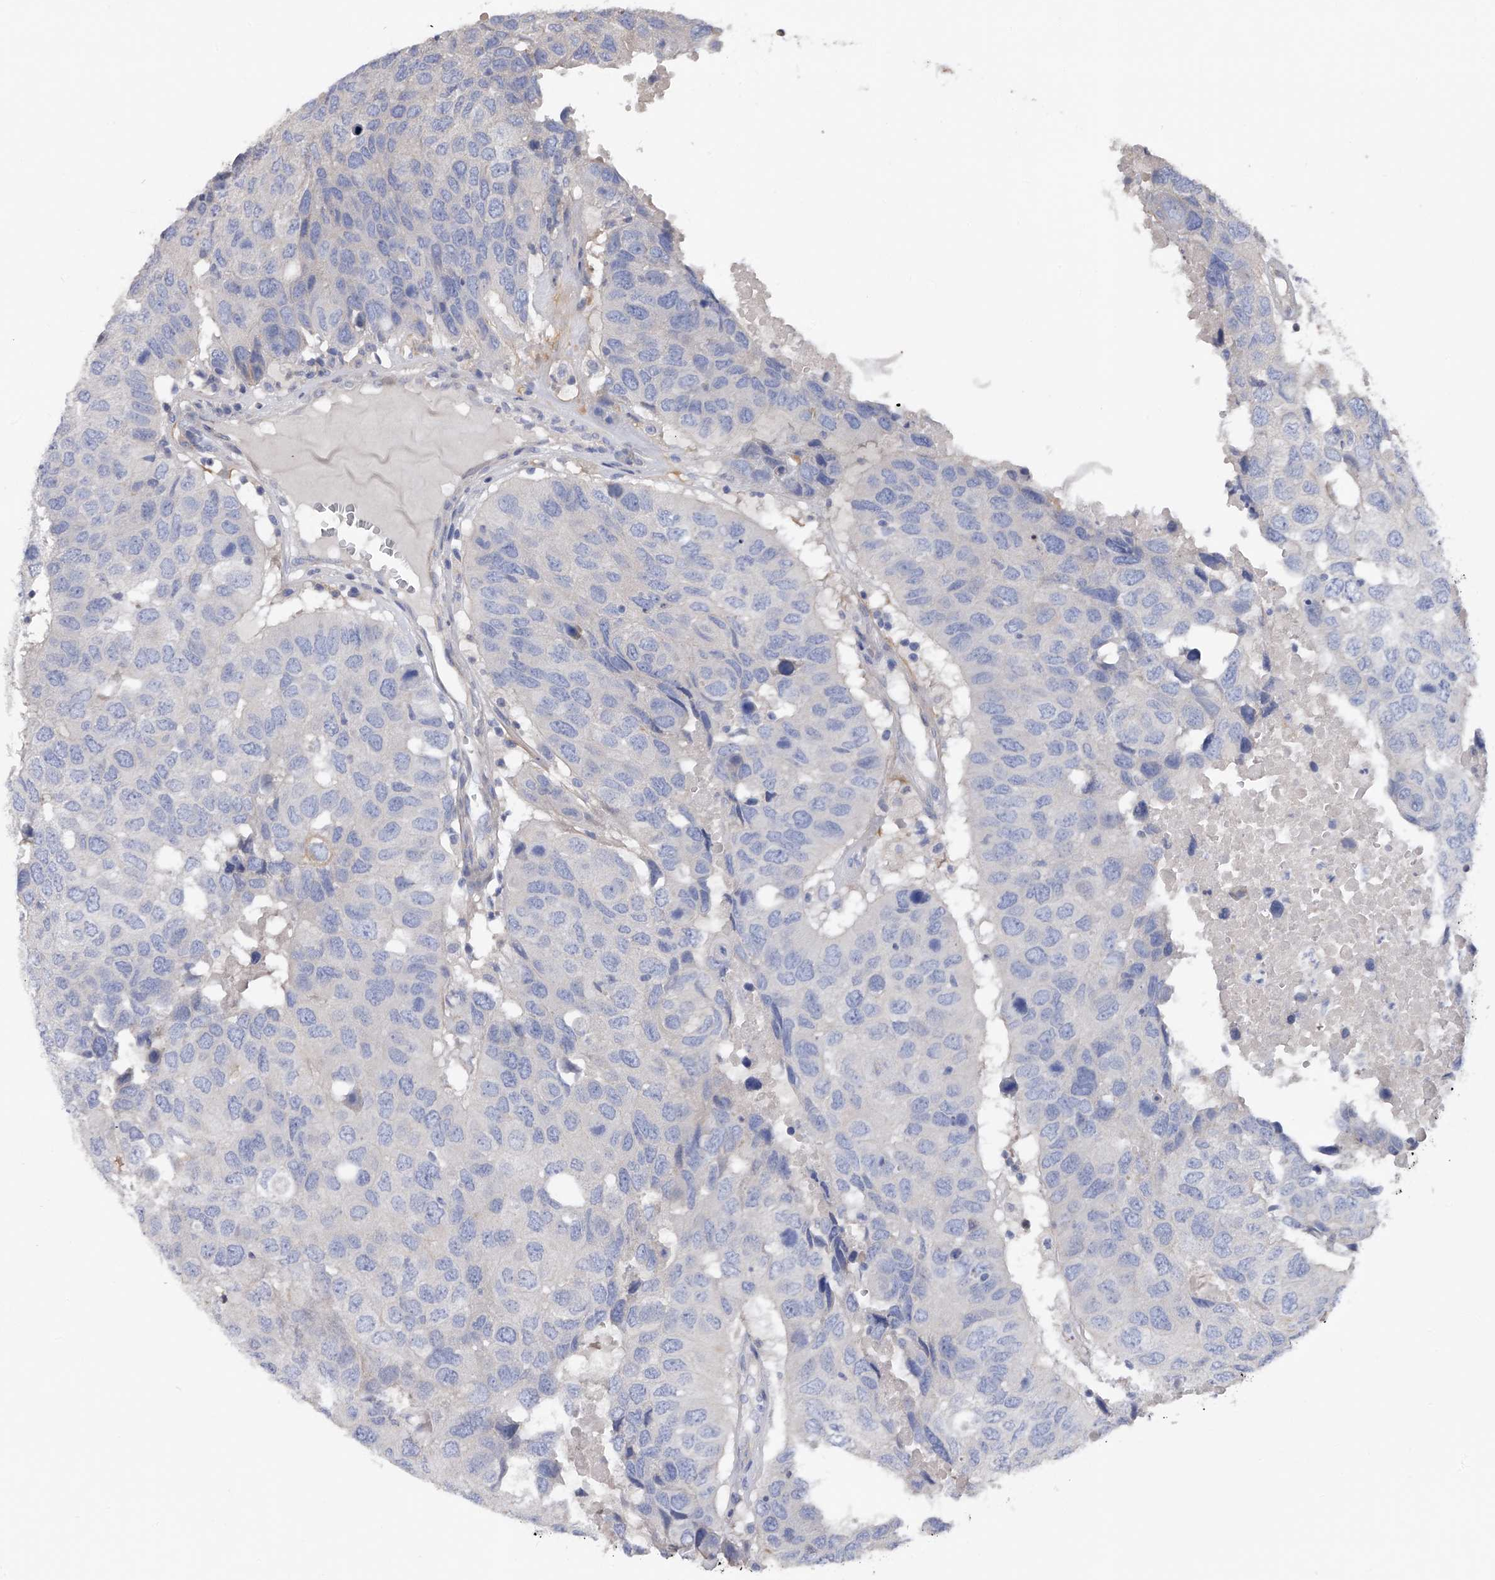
{"staining": {"intensity": "negative", "quantity": "none", "location": "none"}, "tissue": "head and neck cancer", "cell_type": "Tumor cells", "image_type": "cancer", "snomed": [{"axis": "morphology", "description": "Squamous cell carcinoma, NOS"}, {"axis": "topography", "description": "Head-Neck"}], "caption": "The image shows no staining of tumor cells in head and neck cancer.", "gene": "RWDD2A", "patient": {"sex": "male", "age": 66}}